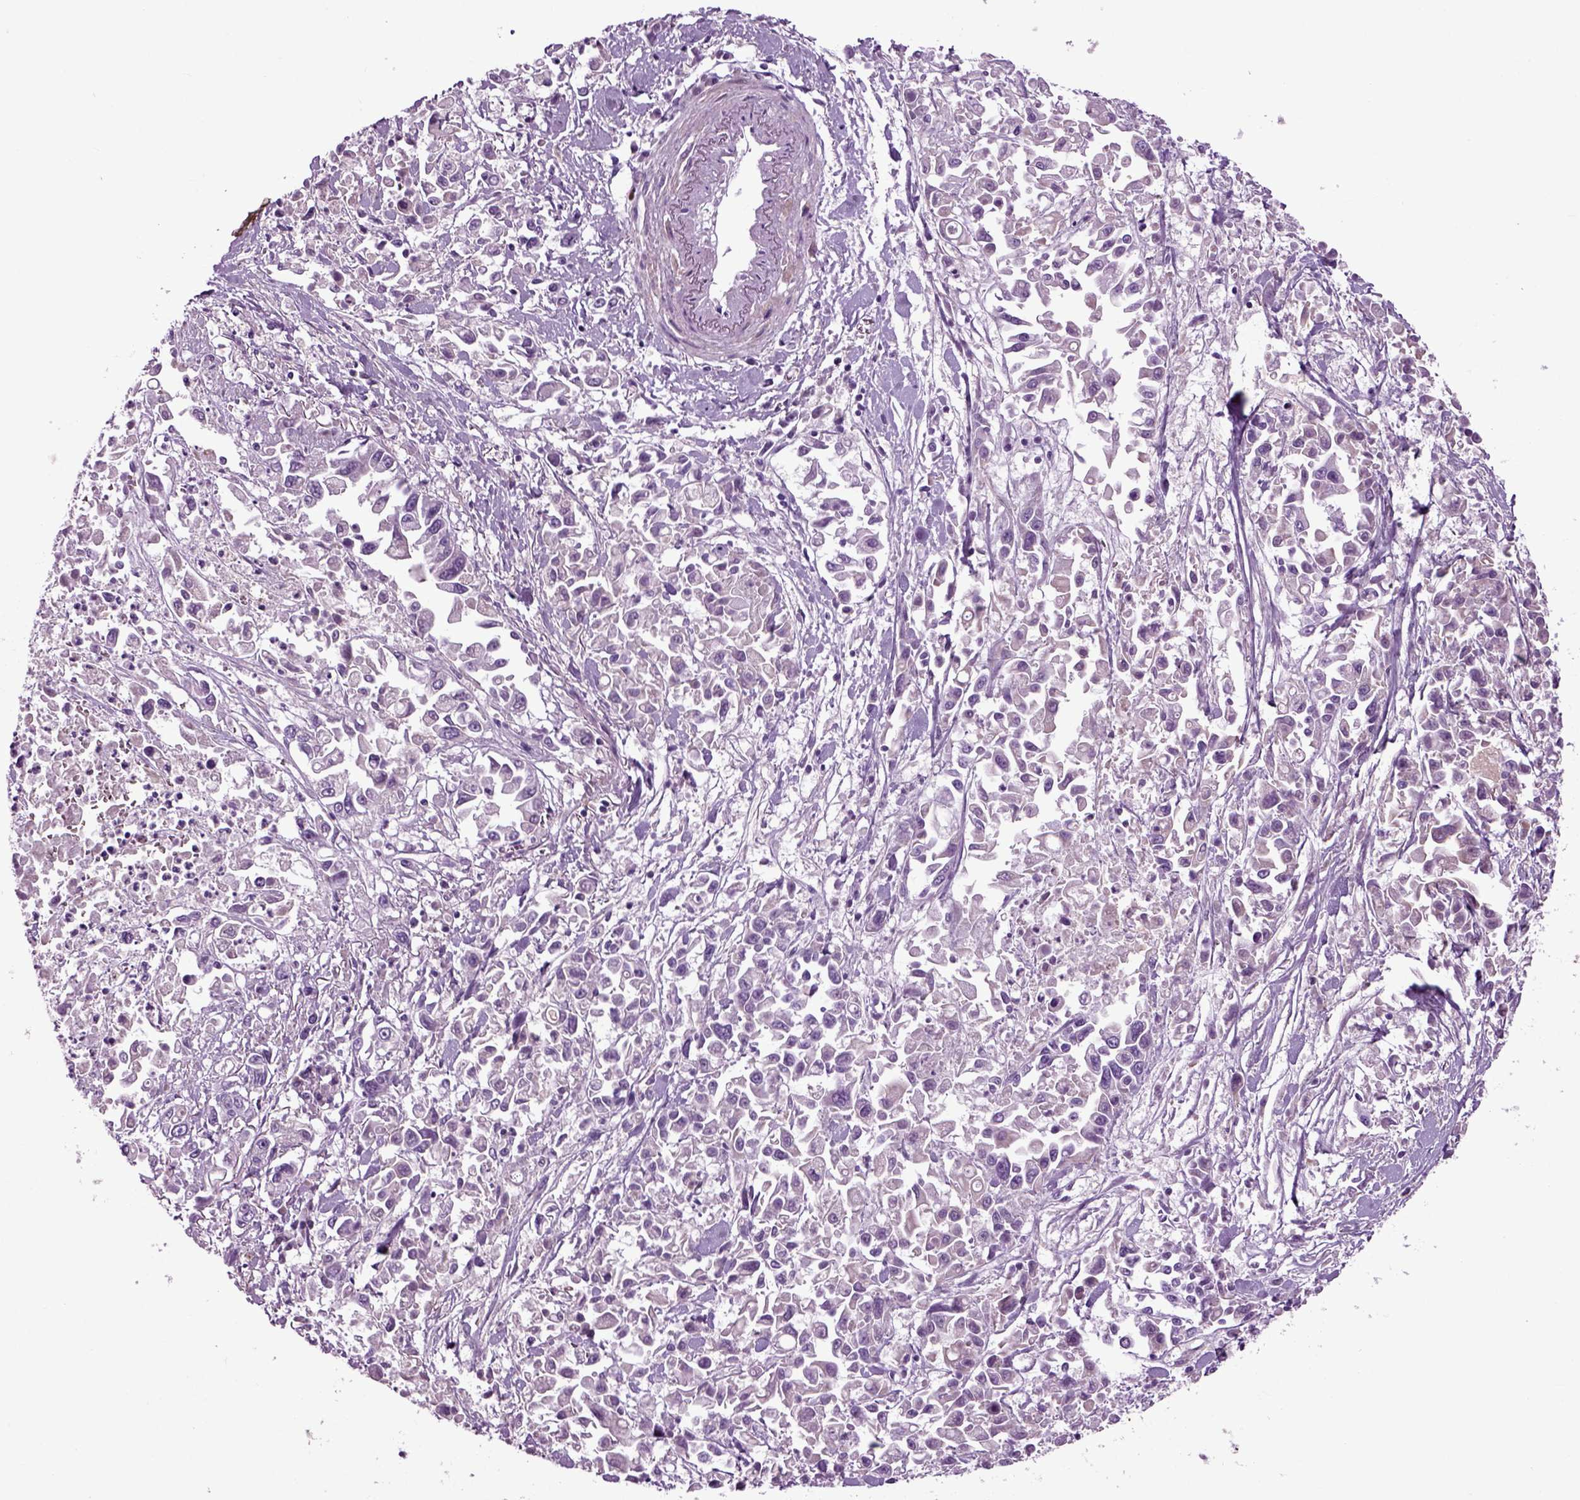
{"staining": {"intensity": "negative", "quantity": "none", "location": "none"}, "tissue": "pancreatic cancer", "cell_type": "Tumor cells", "image_type": "cancer", "snomed": [{"axis": "morphology", "description": "Adenocarcinoma, NOS"}, {"axis": "topography", "description": "Pancreas"}], "caption": "There is no significant staining in tumor cells of pancreatic cancer (adenocarcinoma).", "gene": "SPON1", "patient": {"sex": "female", "age": 83}}